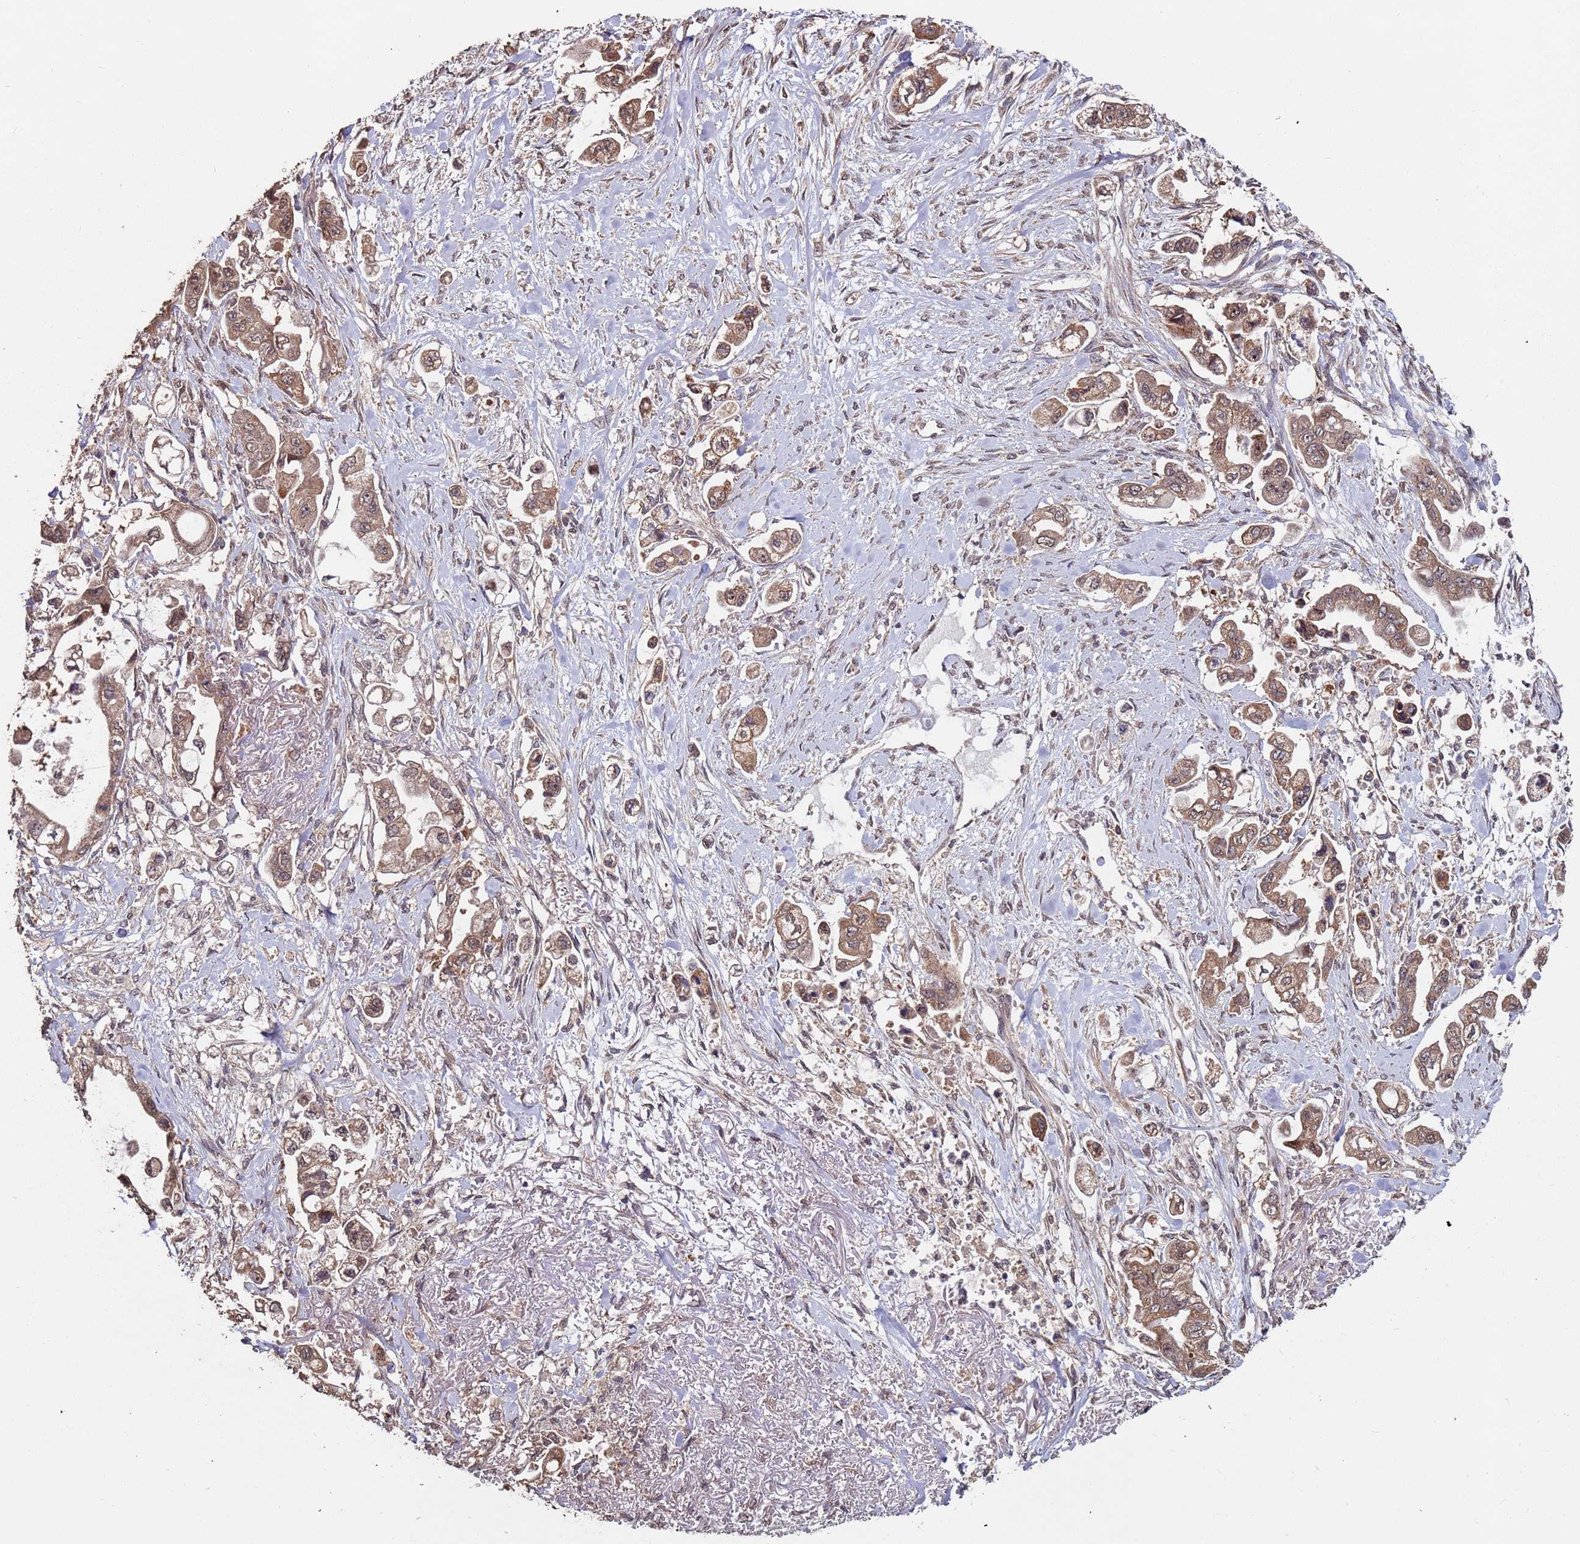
{"staining": {"intensity": "moderate", "quantity": ">75%", "location": "cytoplasmic/membranous,nuclear"}, "tissue": "stomach cancer", "cell_type": "Tumor cells", "image_type": "cancer", "snomed": [{"axis": "morphology", "description": "Adenocarcinoma, NOS"}, {"axis": "topography", "description": "Stomach"}], "caption": "Immunohistochemical staining of stomach adenocarcinoma exhibits medium levels of moderate cytoplasmic/membranous and nuclear protein expression in approximately >75% of tumor cells.", "gene": "PRR7", "patient": {"sex": "male", "age": 62}}